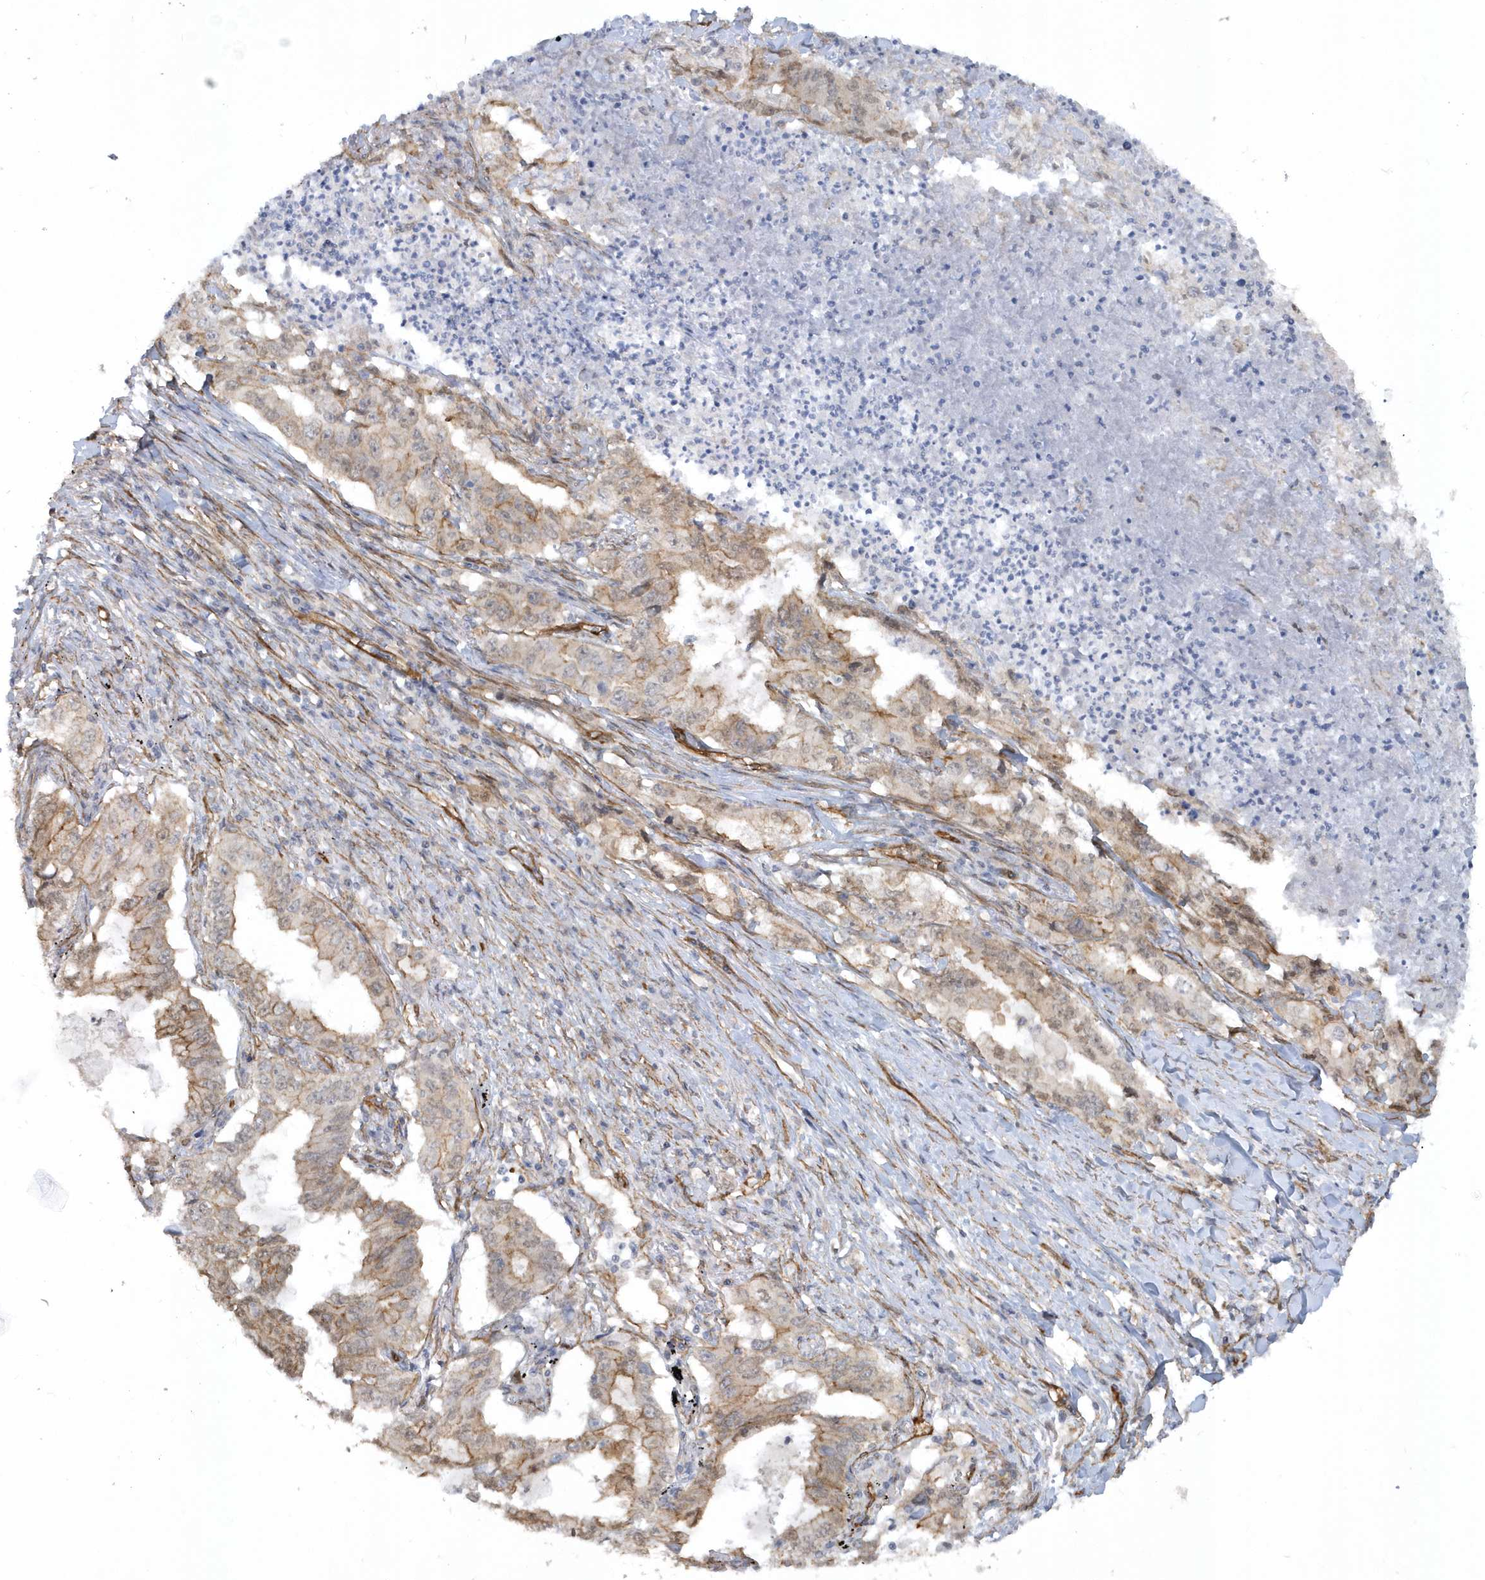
{"staining": {"intensity": "moderate", "quantity": "25%-75%", "location": "cytoplasmic/membranous"}, "tissue": "lung cancer", "cell_type": "Tumor cells", "image_type": "cancer", "snomed": [{"axis": "morphology", "description": "Adenocarcinoma, NOS"}, {"axis": "topography", "description": "Lung"}], "caption": "Lung cancer (adenocarcinoma) stained with immunohistochemistry displays moderate cytoplasmic/membranous staining in about 25%-75% of tumor cells.", "gene": "RAI14", "patient": {"sex": "female", "age": 51}}